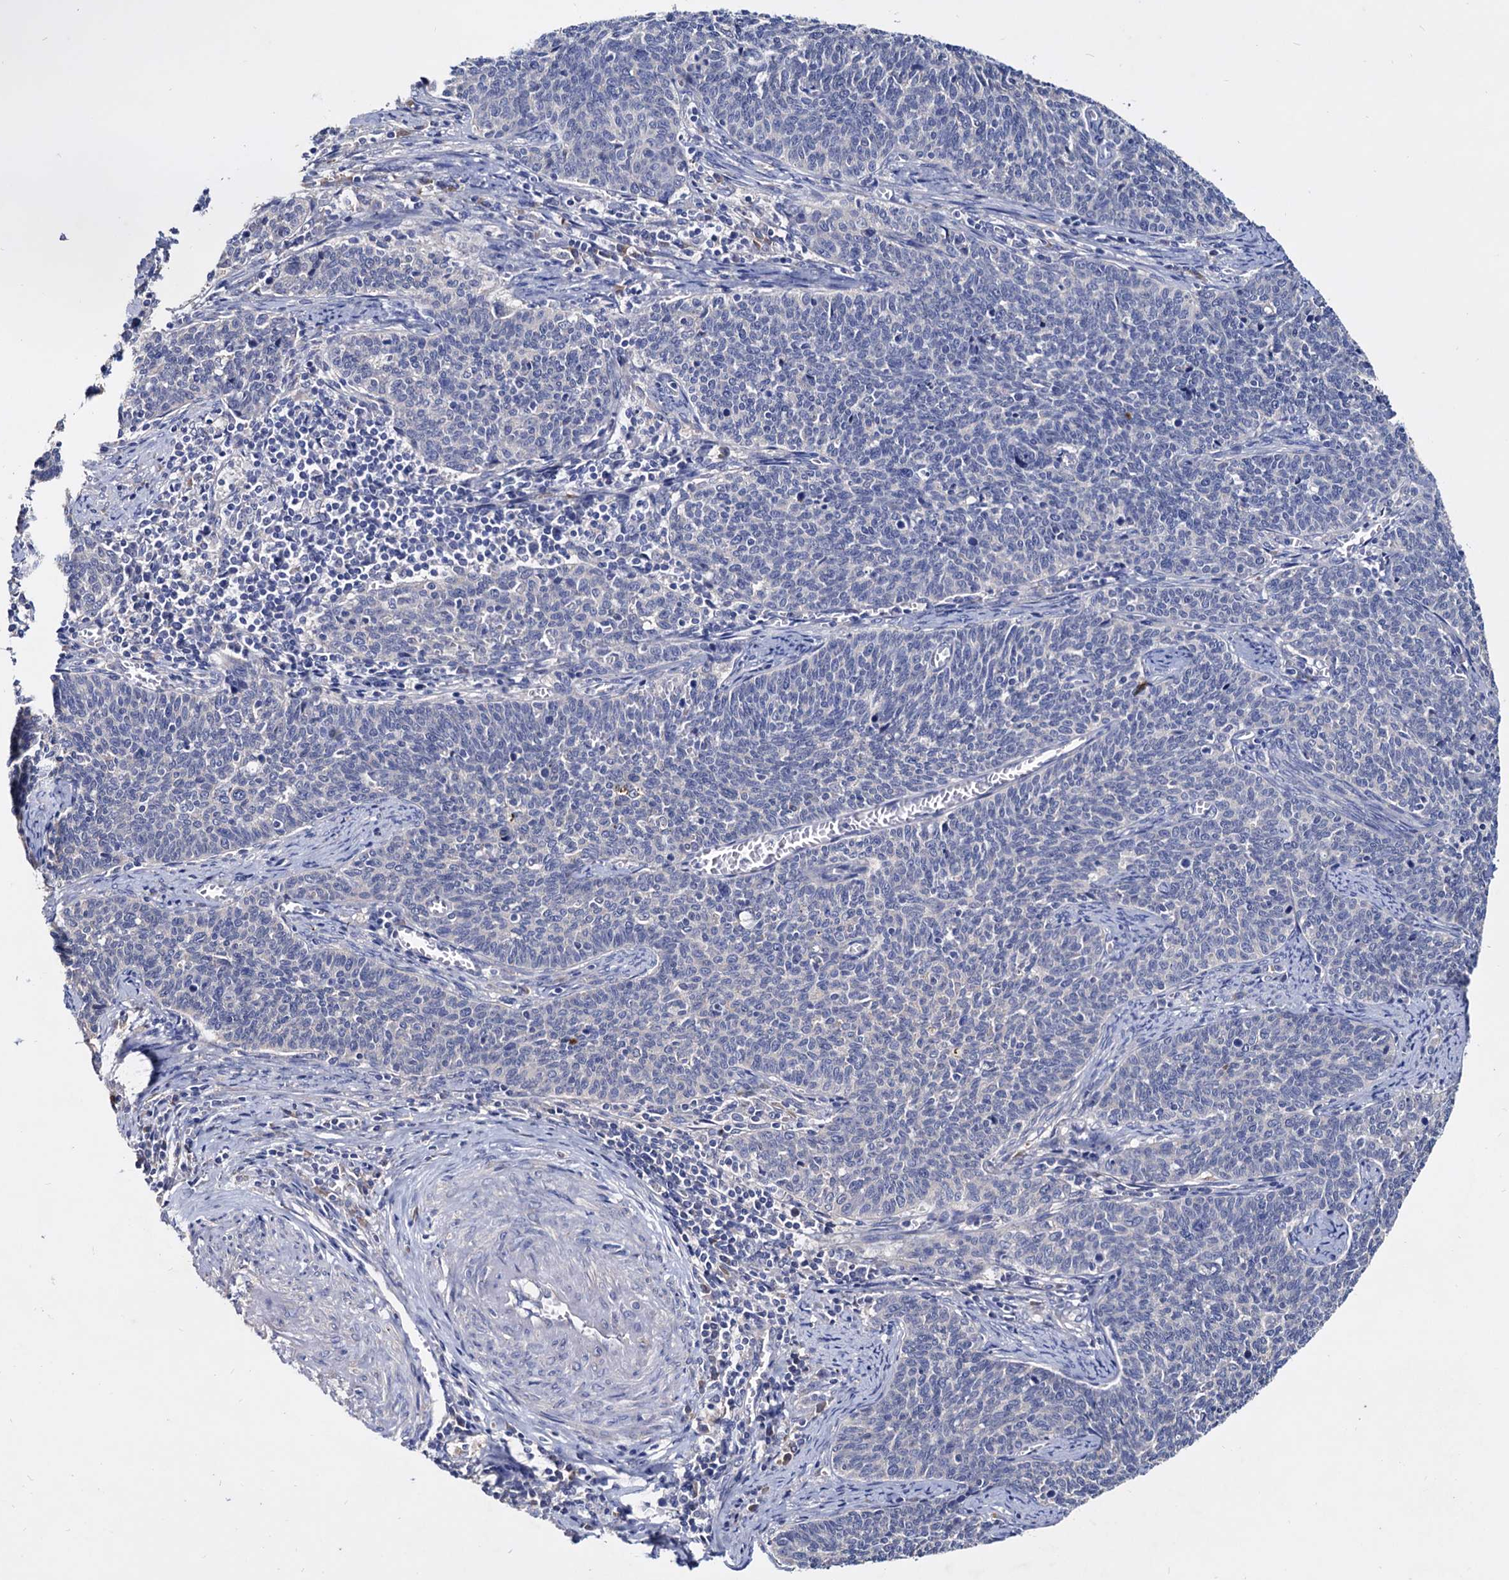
{"staining": {"intensity": "negative", "quantity": "none", "location": "none"}, "tissue": "cervical cancer", "cell_type": "Tumor cells", "image_type": "cancer", "snomed": [{"axis": "morphology", "description": "Squamous cell carcinoma, NOS"}, {"axis": "topography", "description": "Cervix"}], "caption": "Immunohistochemistry (IHC) micrograph of neoplastic tissue: human cervical cancer (squamous cell carcinoma) stained with DAB reveals no significant protein positivity in tumor cells. The staining is performed using DAB (3,3'-diaminobenzidine) brown chromogen with nuclei counter-stained in using hematoxylin.", "gene": "NPAS4", "patient": {"sex": "female", "age": 39}}